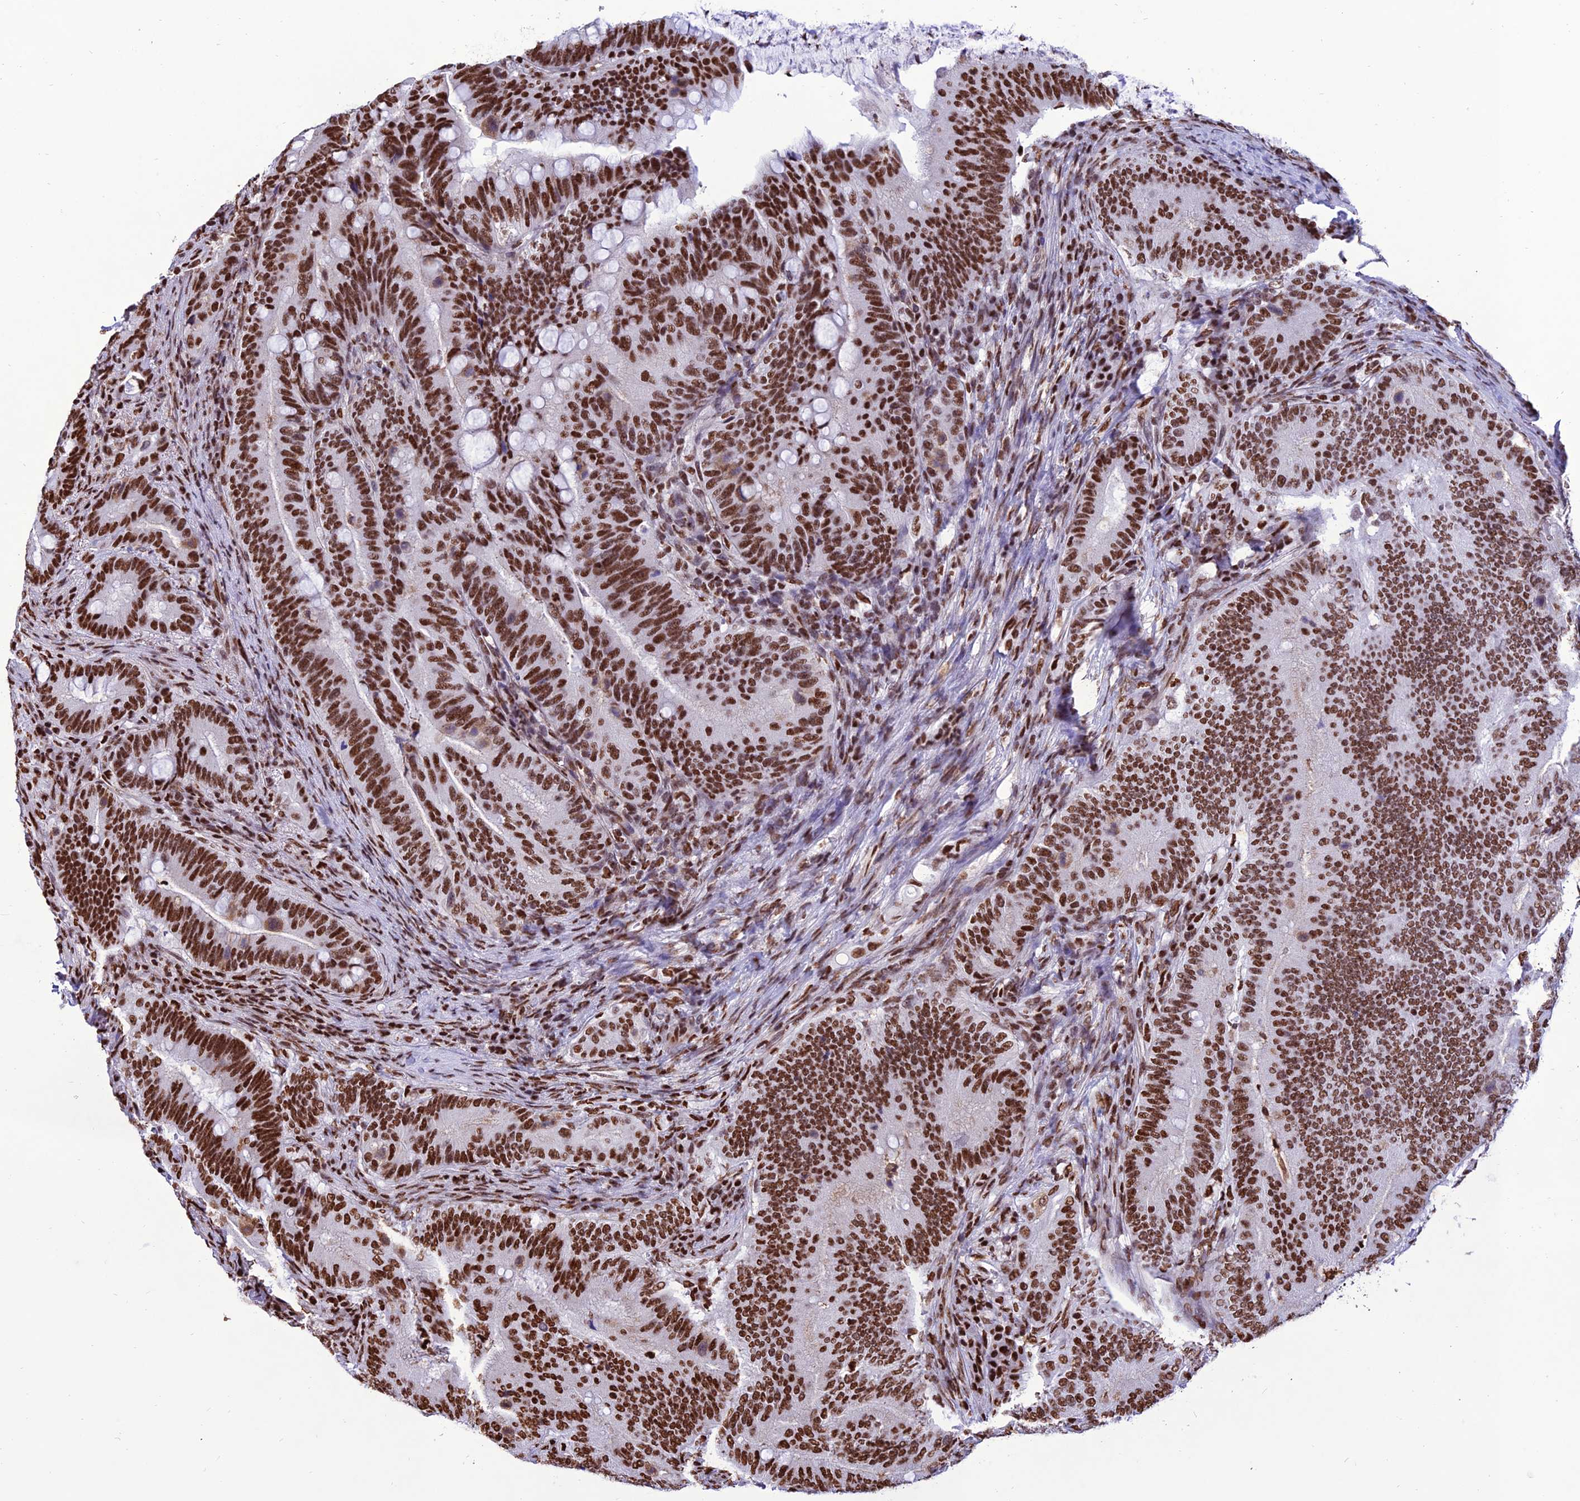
{"staining": {"intensity": "strong", "quantity": ">75%", "location": "nuclear"}, "tissue": "colorectal cancer", "cell_type": "Tumor cells", "image_type": "cancer", "snomed": [{"axis": "morphology", "description": "Adenocarcinoma, NOS"}, {"axis": "topography", "description": "Colon"}], "caption": "This is an image of immunohistochemistry (IHC) staining of colorectal adenocarcinoma, which shows strong expression in the nuclear of tumor cells.", "gene": "INO80E", "patient": {"sex": "female", "age": 66}}